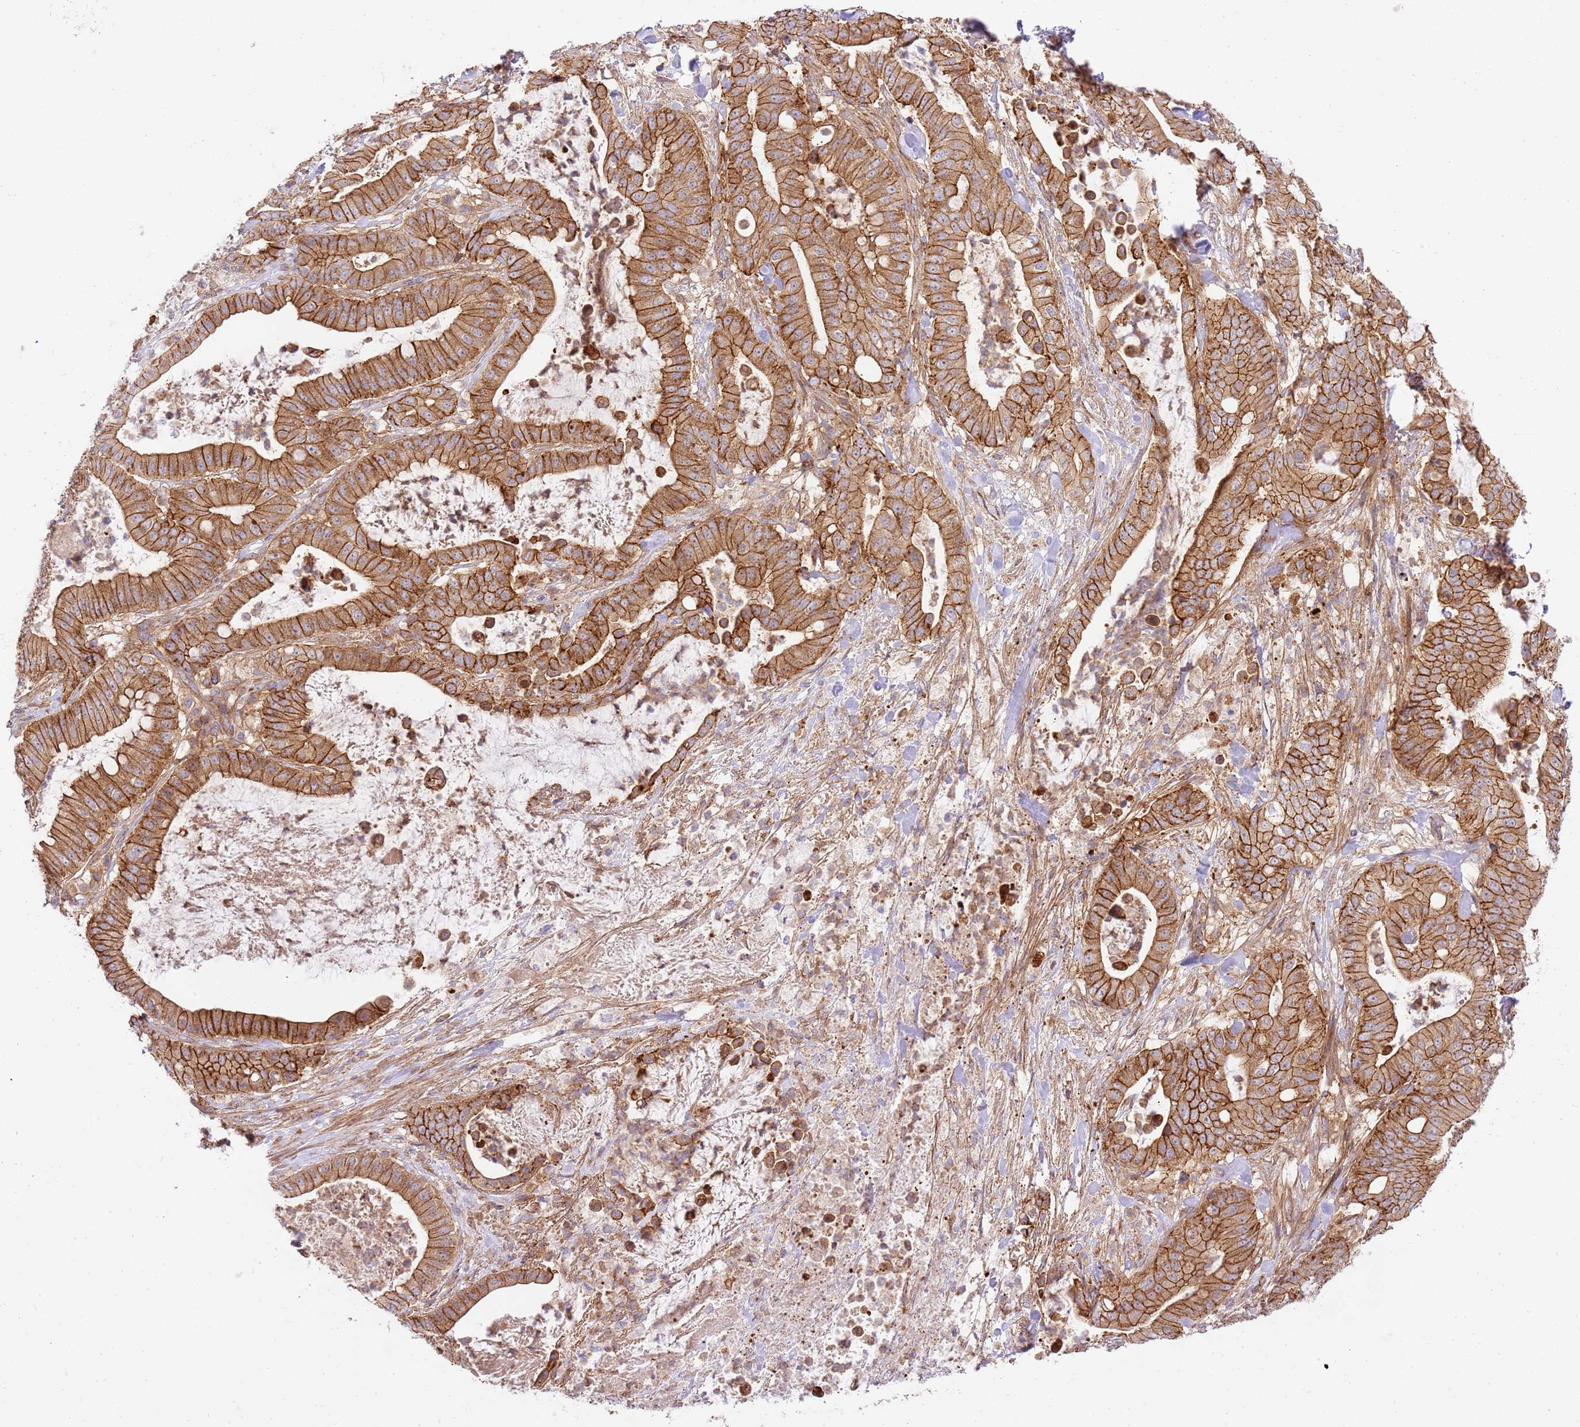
{"staining": {"intensity": "strong", "quantity": ">75%", "location": "cytoplasmic/membranous"}, "tissue": "pancreatic cancer", "cell_type": "Tumor cells", "image_type": "cancer", "snomed": [{"axis": "morphology", "description": "Adenocarcinoma, NOS"}, {"axis": "topography", "description": "Pancreas"}], "caption": "Protein analysis of adenocarcinoma (pancreatic) tissue demonstrates strong cytoplasmic/membranous expression in about >75% of tumor cells.", "gene": "EFCAB8", "patient": {"sex": "male", "age": 71}}